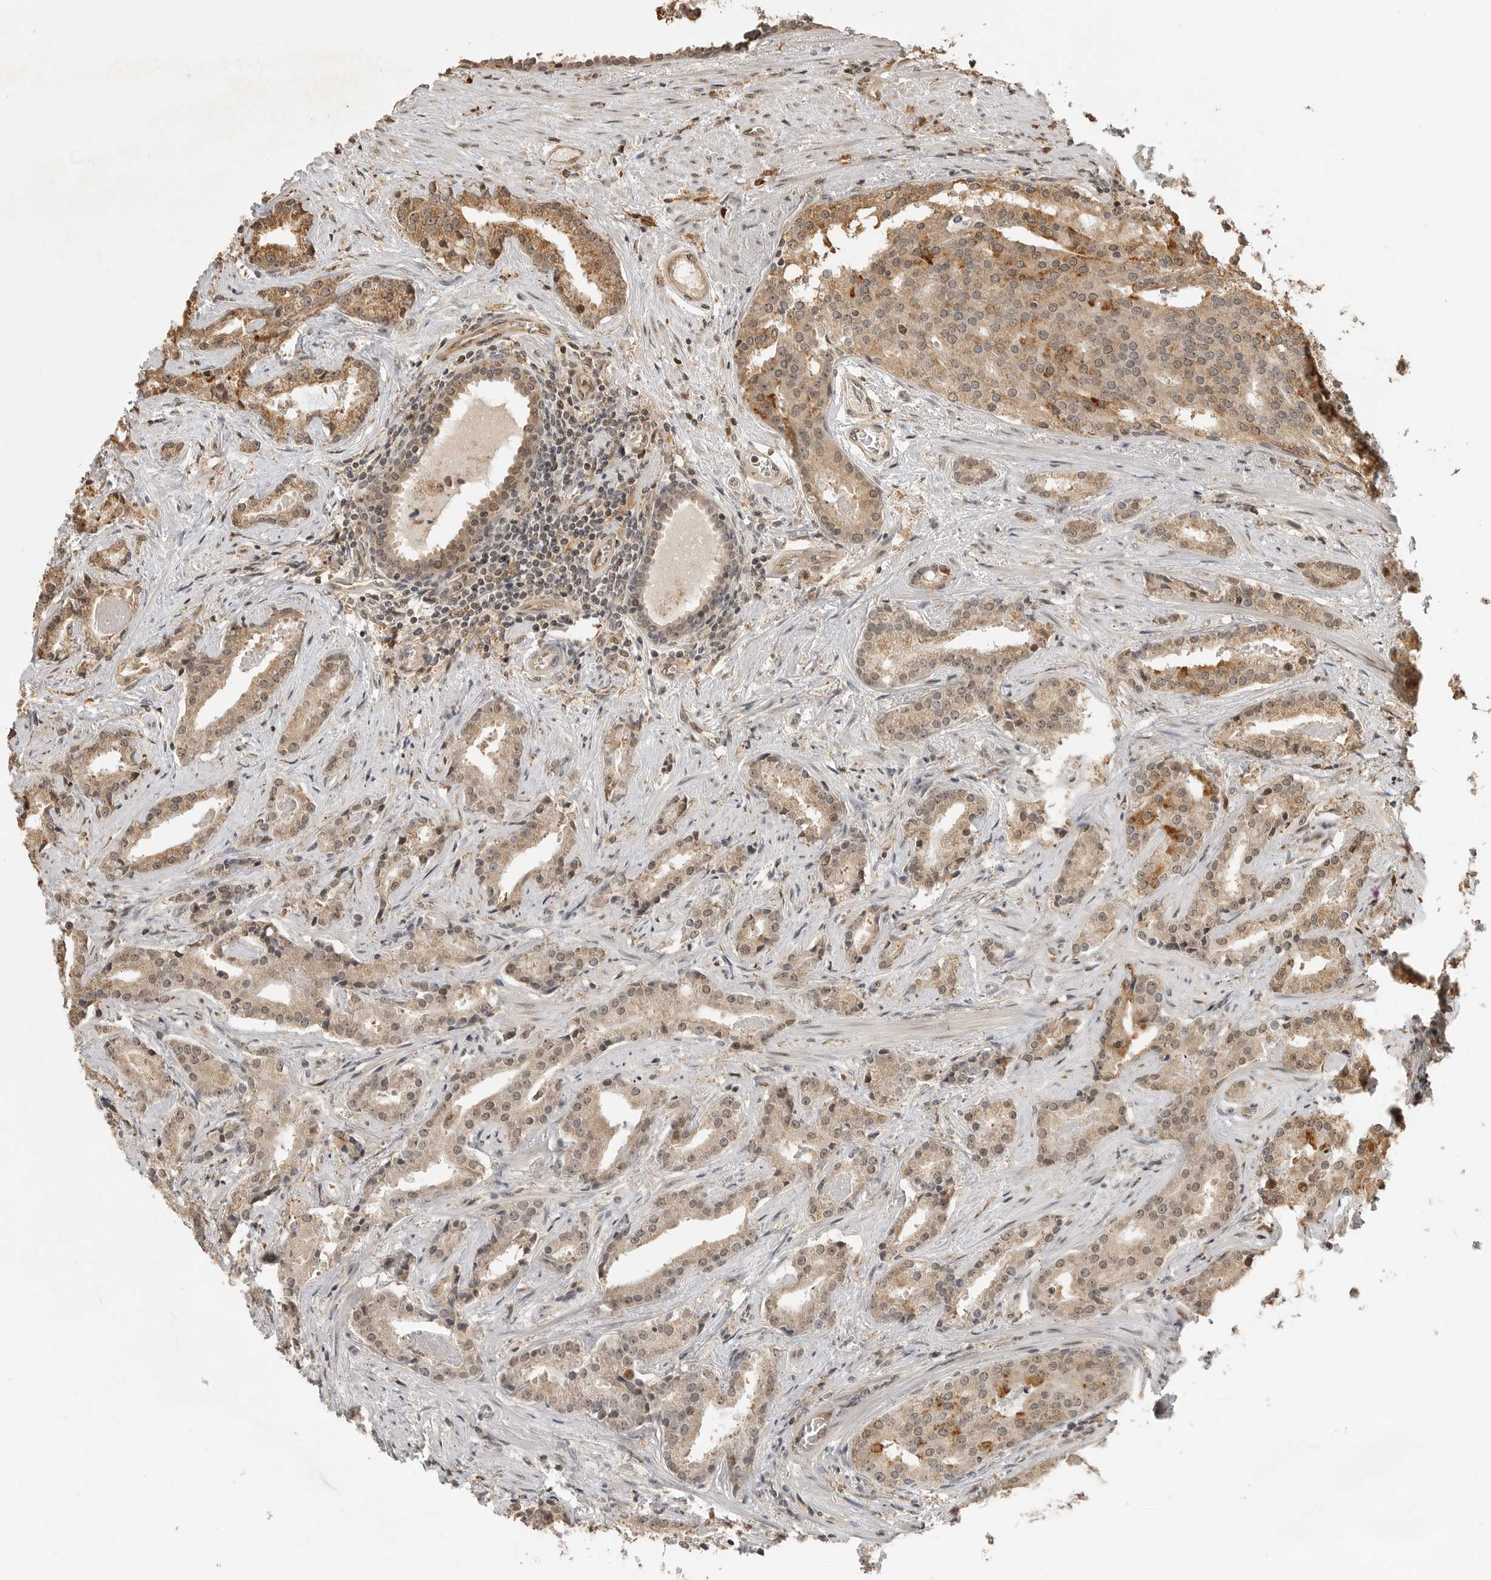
{"staining": {"intensity": "strong", "quantity": "<25%", "location": "cytoplasmic/membranous"}, "tissue": "prostate cancer", "cell_type": "Tumor cells", "image_type": "cancer", "snomed": [{"axis": "morphology", "description": "Adenocarcinoma, Low grade"}, {"axis": "topography", "description": "Prostate"}], "caption": "This image exhibits immunohistochemistry staining of human prostate low-grade adenocarcinoma, with medium strong cytoplasmic/membranous staining in about <25% of tumor cells.", "gene": "BMP2K", "patient": {"sex": "male", "age": 67}}